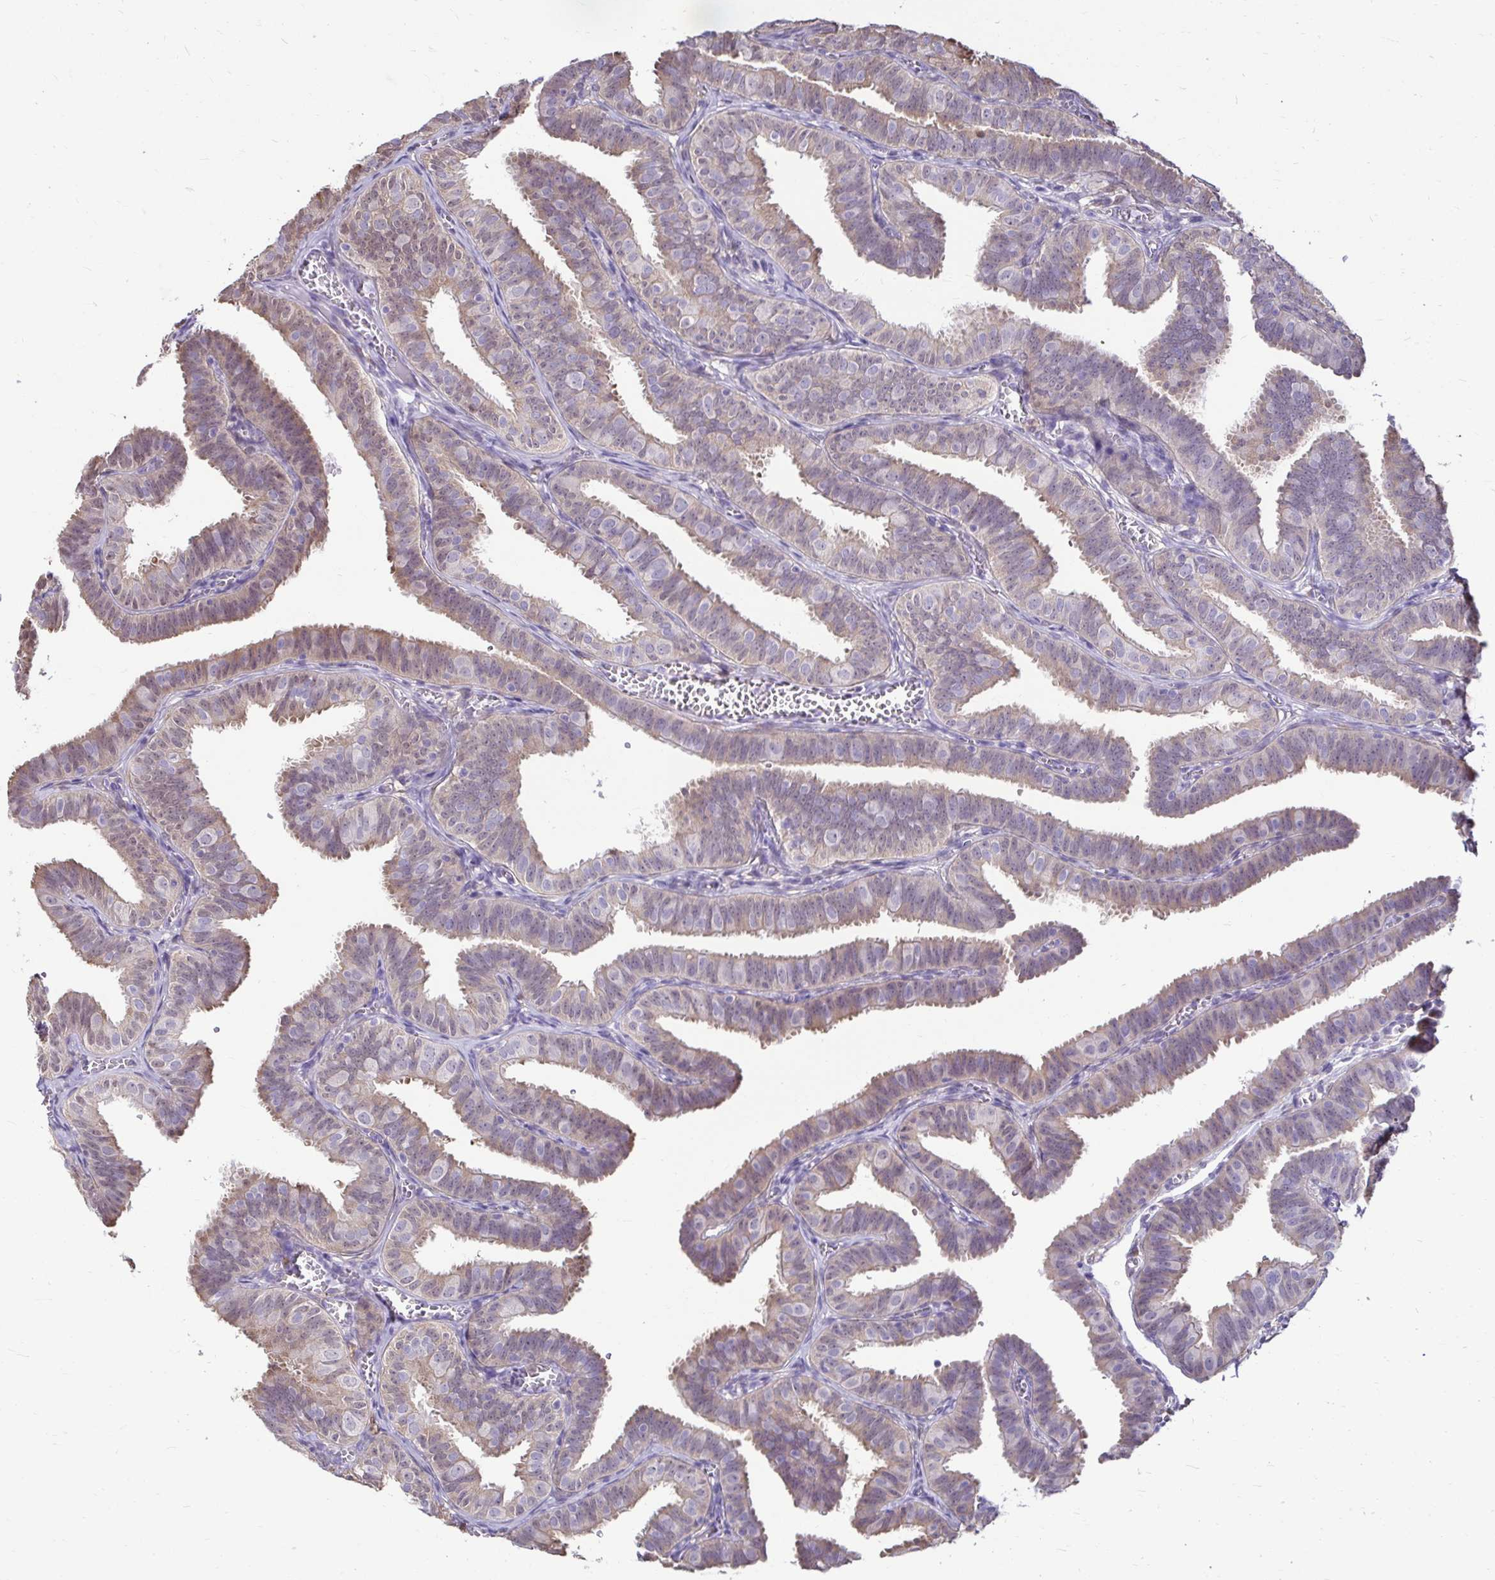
{"staining": {"intensity": "weak", "quantity": "25%-75%", "location": "cytoplasmic/membranous,nuclear"}, "tissue": "fallopian tube", "cell_type": "Glandular cells", "image_type": "normal", "snomed": [{"axis": "morphology", "description": "Normal tissue, NOS"}, {"axis": "topography", "description": "Fallopian tube"}], "caption": "Immunohistochemical staining of benign fallopian tube exhibits low levels of weak cytoplasmic/membranous,nuclear expression in approximately 25%-75% of glandular cells. (brown staining indicates protein expression, while blue staining denotes nuclei).", "gene": "IDH1", "patient": {"sex": "female", "age": 25}}